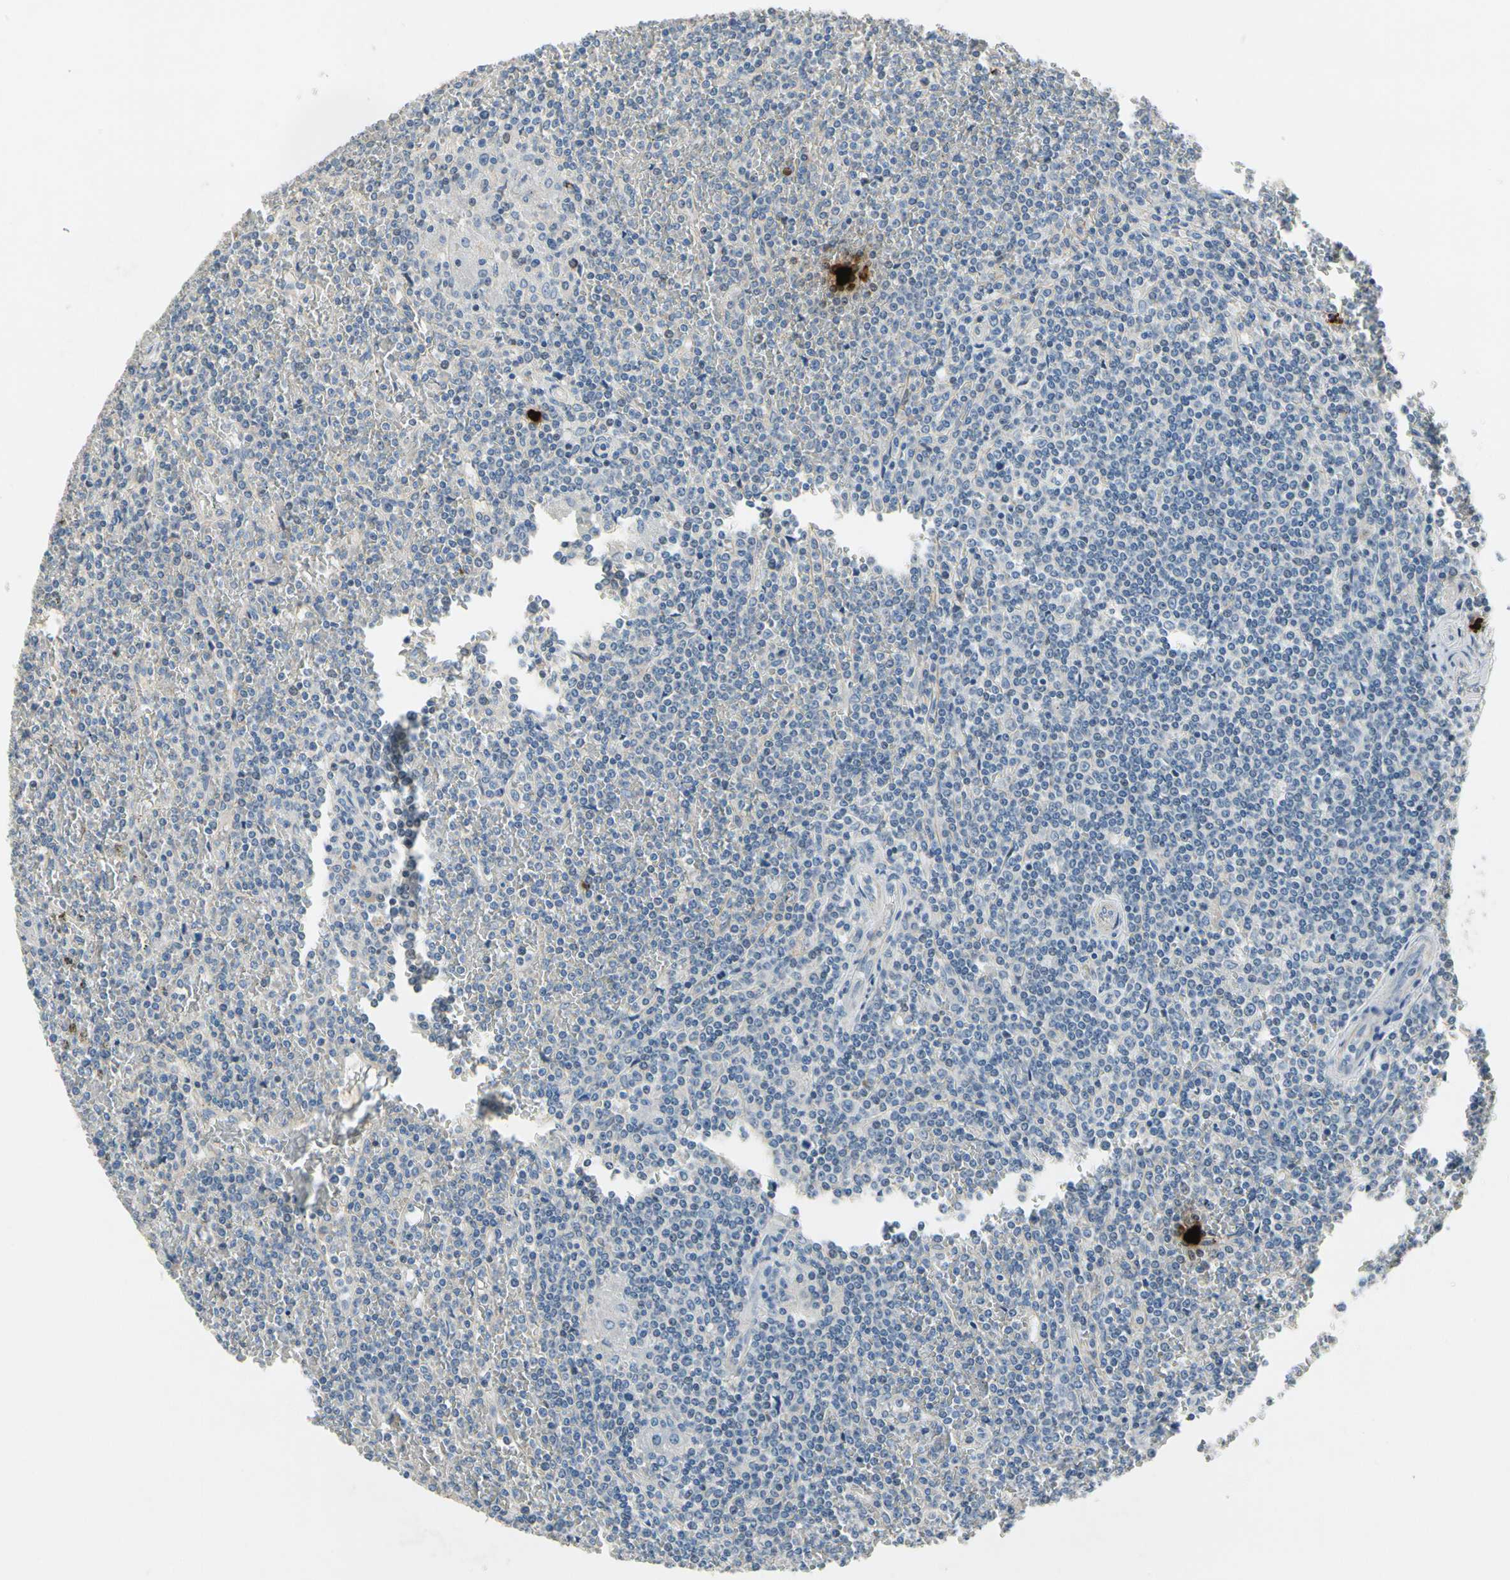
{"staining": {"intensity": "negative", "quantity": "none", "location": "none"}, "tissue": "lymphoma", "cell_type": "Tumor cells", "image_type": "cancer", "snomed": [{"axis": "morphology", "description": "Malignant lymphoma, non-Hodgkin's type, Low grade"}, {"axis": "topography", "description": "Spleen"}], "caption": "Human malignant lymphoma, non-Hodgkin's type (low-grade) stained for a protein using immunohistochemistry shows no staining in tumor cells.", "gene": "CPA3", "patient": {"sex": "female", "age": 19}}